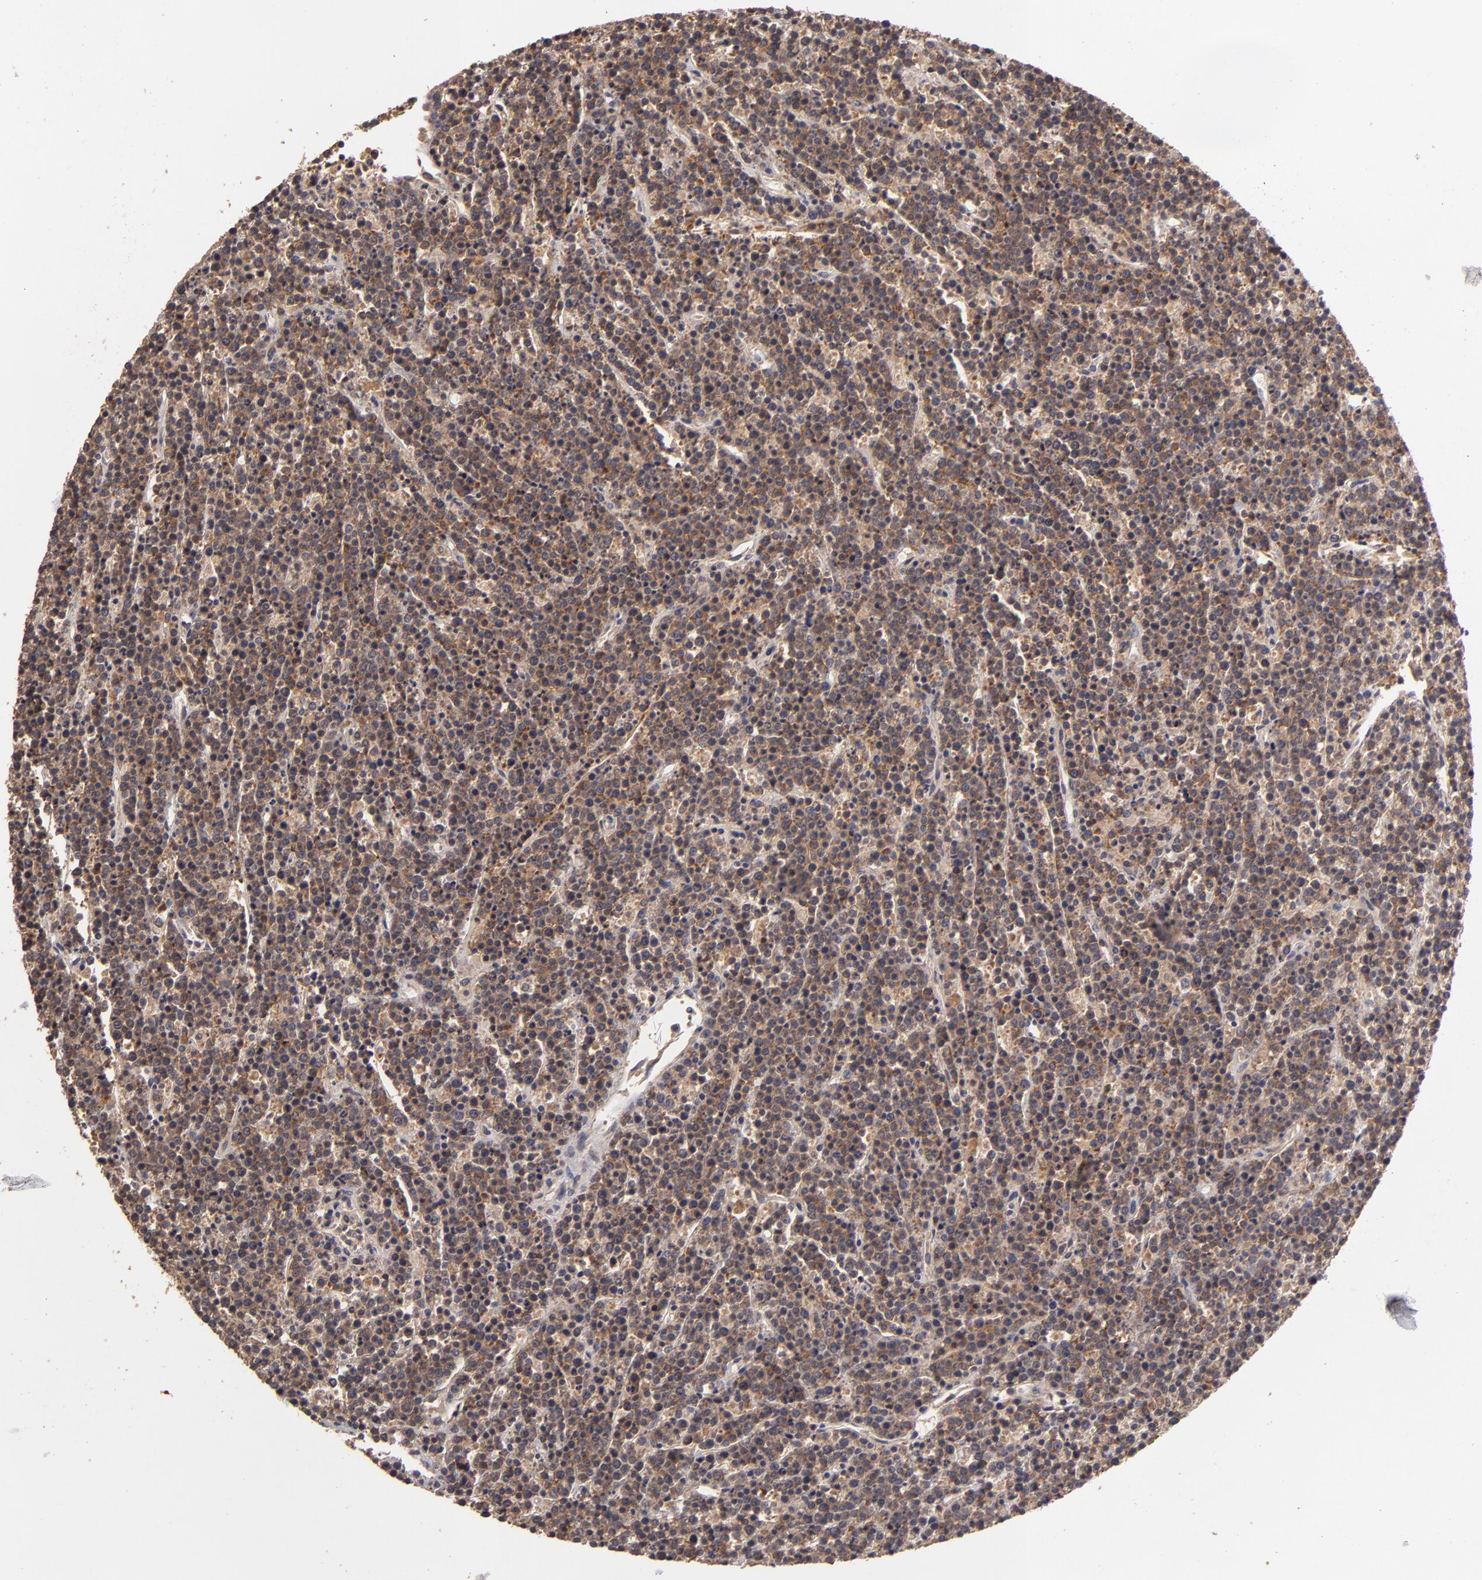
{"staining": {"intensity": "moderate", "quantity": ">75%", "location": "cytoplasmic/membranous"}, "tissue": "lymphoma", "cell_type": "Tumor cells", "image_type": "cancer", "snomed": [{"axis": "morphology", "description": "Malignant lymphoma, non-Hodgkin's type, High grade"}, {"axis": "topography", "description": "Ovary"}], "caption": "A medium amount of moderate cytoplasmic/membranous expression is appreciated in about >75% of tumor cells in lymphoma tissue. (DAB (3,3'-diaminobenzidine) = brown stain, brightfield microscopy at high magnification).", "gene": "UPF3B", "patient": {"sex": "female", "age": 56}}